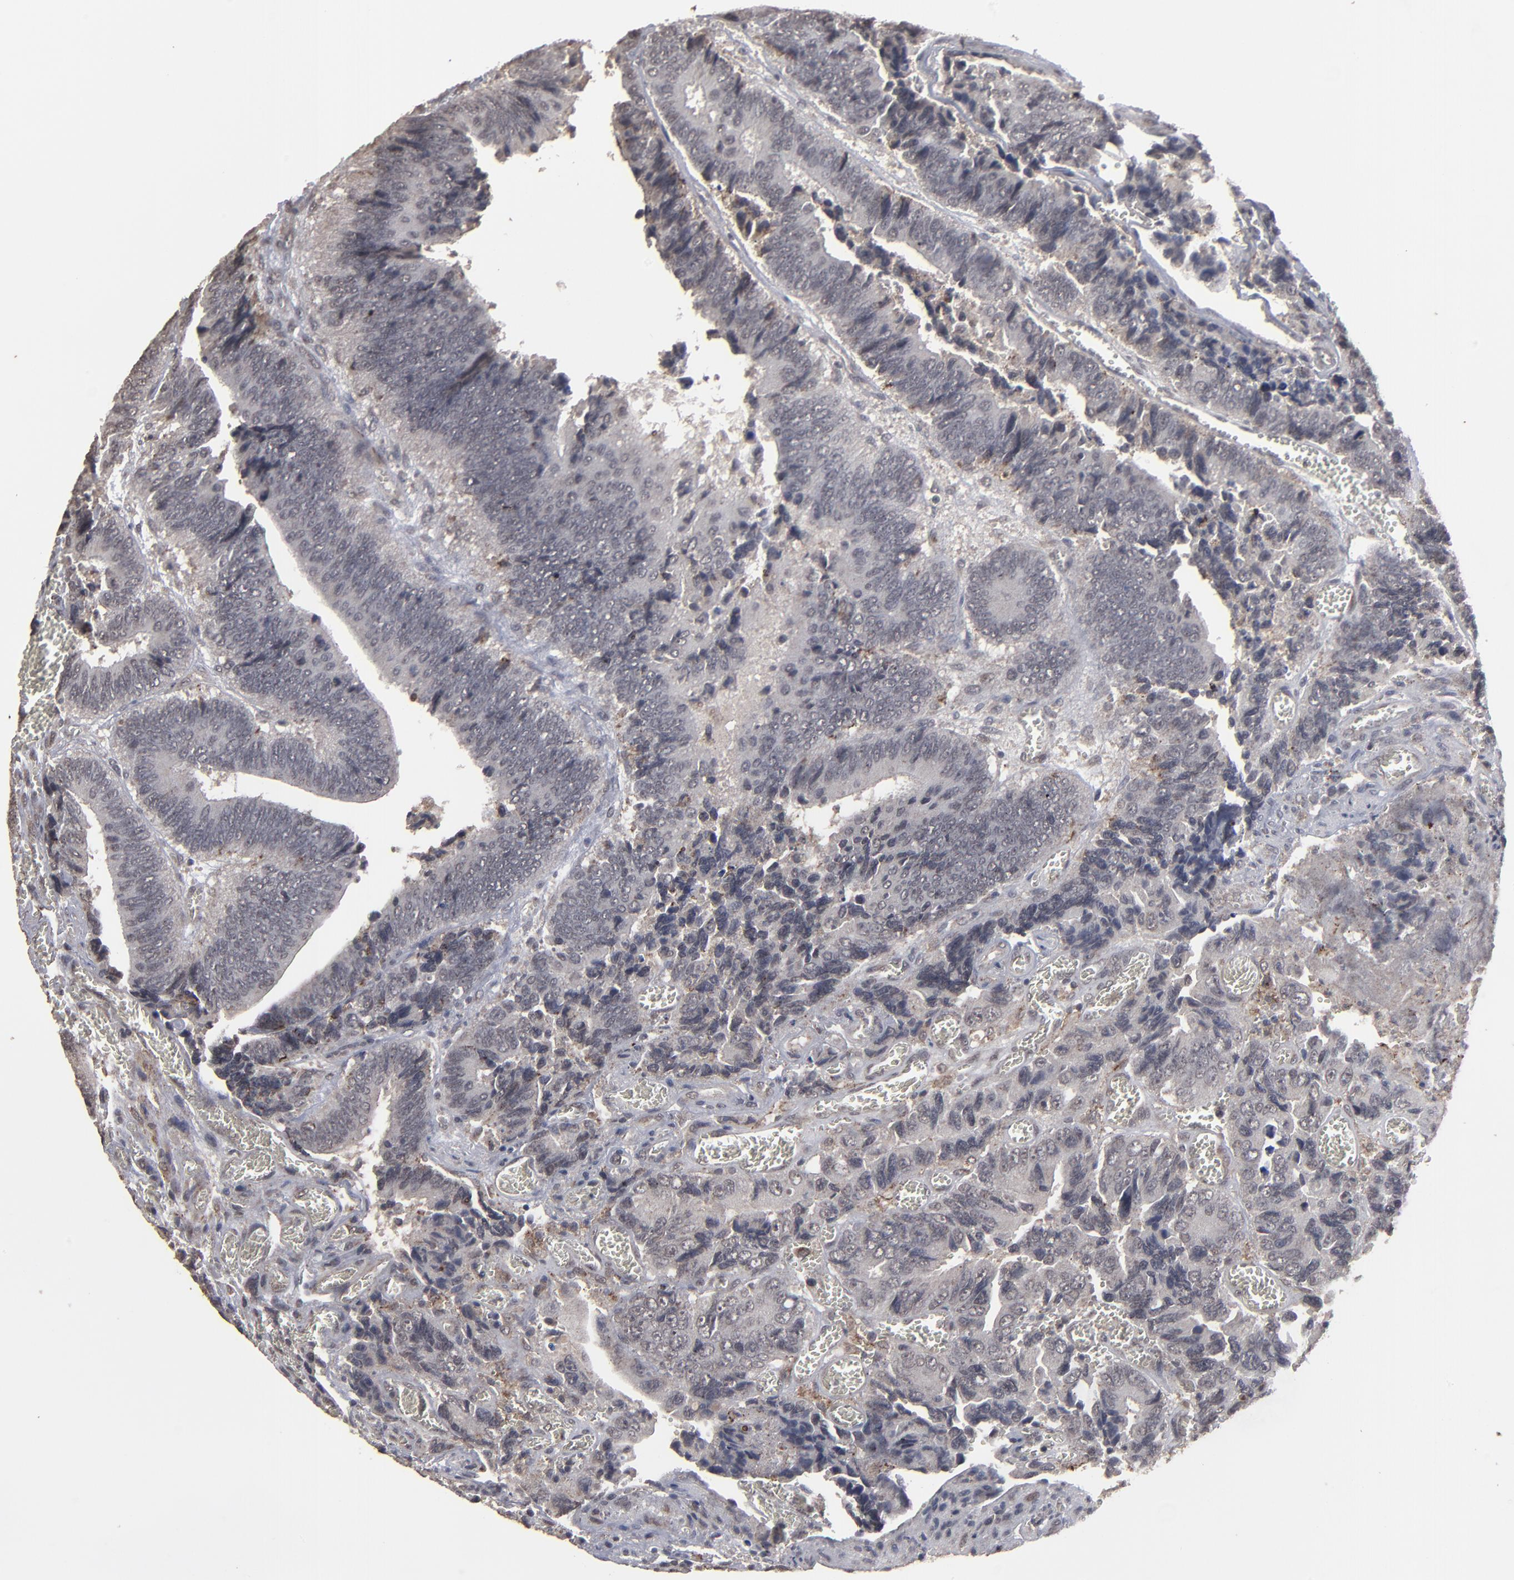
{"staining": {"intensity": "weak", "quantity": ">75%", "location": "cytoplasmic/membranous,nuclear"}, "tissue": "colorectal cancer", "cell_type": "Tumor cells", "image_type": "cancer", "snomed": [{"axis": "morphology", "description": "Adenocarcinoma, NOS"}, {"axis": "topography", "description": "Colon"}], "caption": "The immunohistochemical stain highlights weak cytoplasmic/membranous and nuclear expression in tumor cells of adenocarcinoma (colorectal) tissue.", "gene": "SLC22A17", "patient": {"sex": "male", "age": 72}}